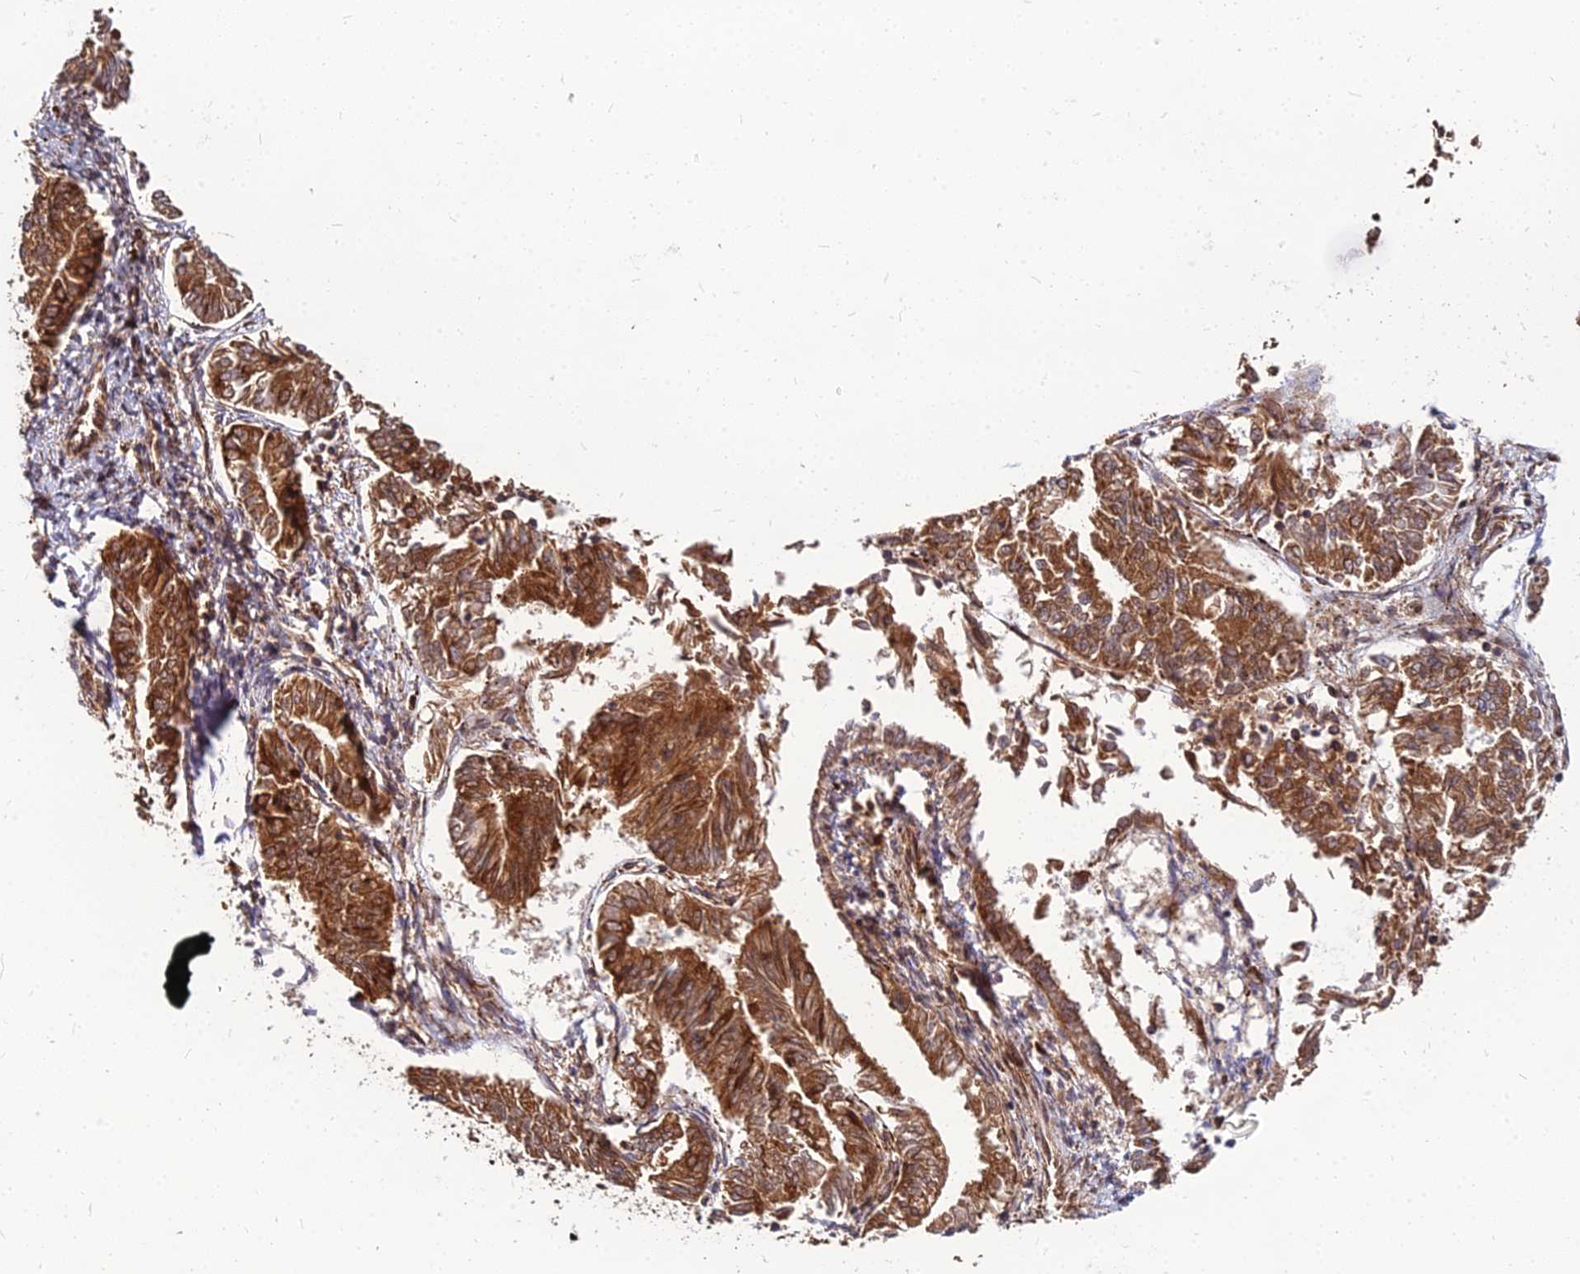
{"staining": {"intensity": "moderate", "quantity": ">75%", "location": "cytoplasmic/membranous"}, "tissue": "endometrial cancer", "cell_type": "Tumor cells", "image_type": "cancer", "snomed": [{"axis": "morphology", "description": "Adenocarcinoma, NOS"}, {"axis": "topography", "description": "Endometrium"}], "caption": "Endometrial cancer (adenocarcinoma) stained for a protein (brown) exhibits moderate cytoplasmic/membranous positive positivity in about >75% of tumor cells.", "gene": "CCT6B", "patient": {"sex": "female", "age": 58}}